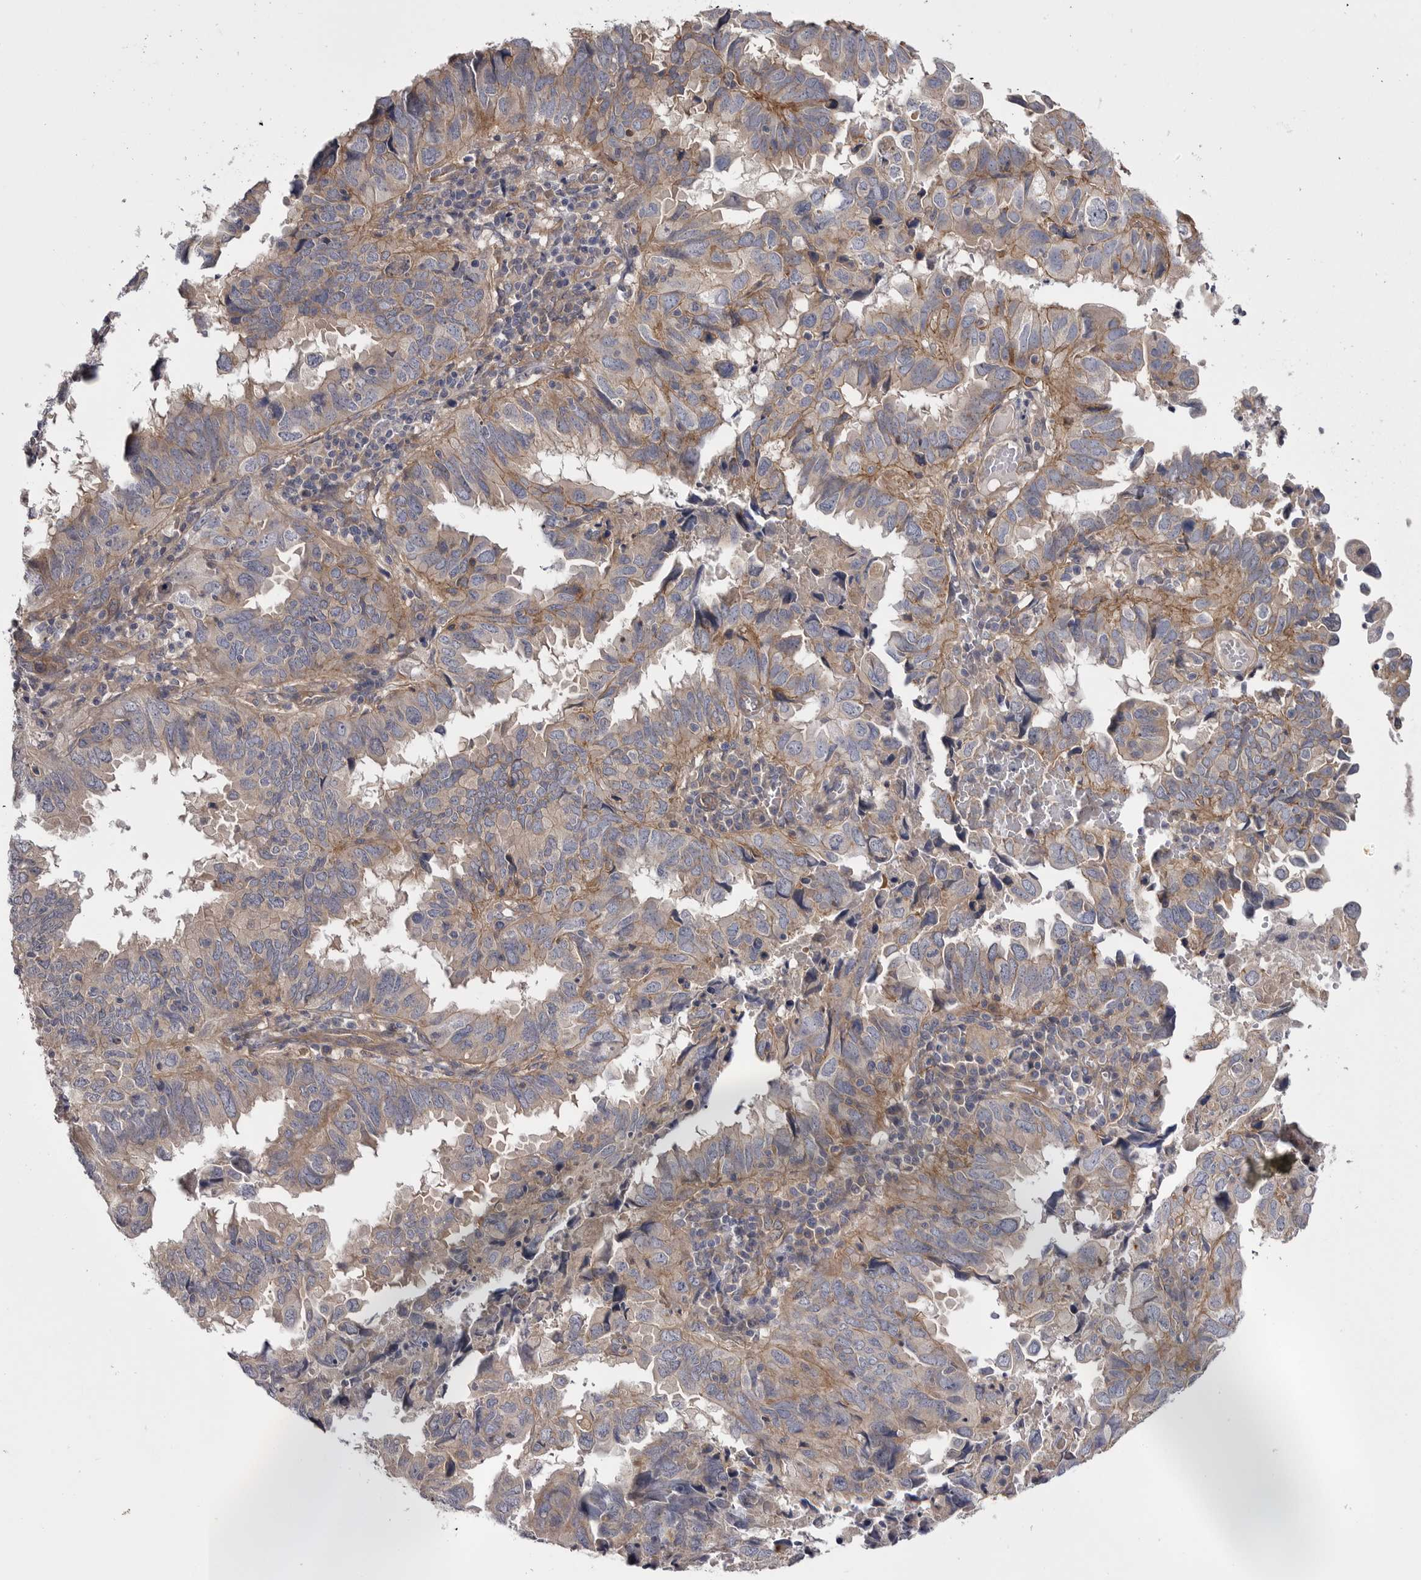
{"staining": {"intensity": "weak", "quantity": "25%-75%", "location": "cytoplasmic/membranous"}, "tissue": "endometrial cancer", "cell_type": "Tumor cells", "image_type": "cancer", "snomed": [{"axis": "morphology", "description": "Adenocarcinoma, NOS"}, {"axis": "topography", "description": "Uterus"}], "caption": "The photomicrograph displays staining of endometrial adenocarcinoma, revealing weak cytoplasmic/membranous protein staining (brown color) within tumor cells. The staining was performed using DAB (3,3'-diaminobenzidine), with brown indicating positive protein expression. Nuclei are stained blue with hematoxylin.", "gene": "OSBPL9", "patient": {"sex": "female", "age": 77}}